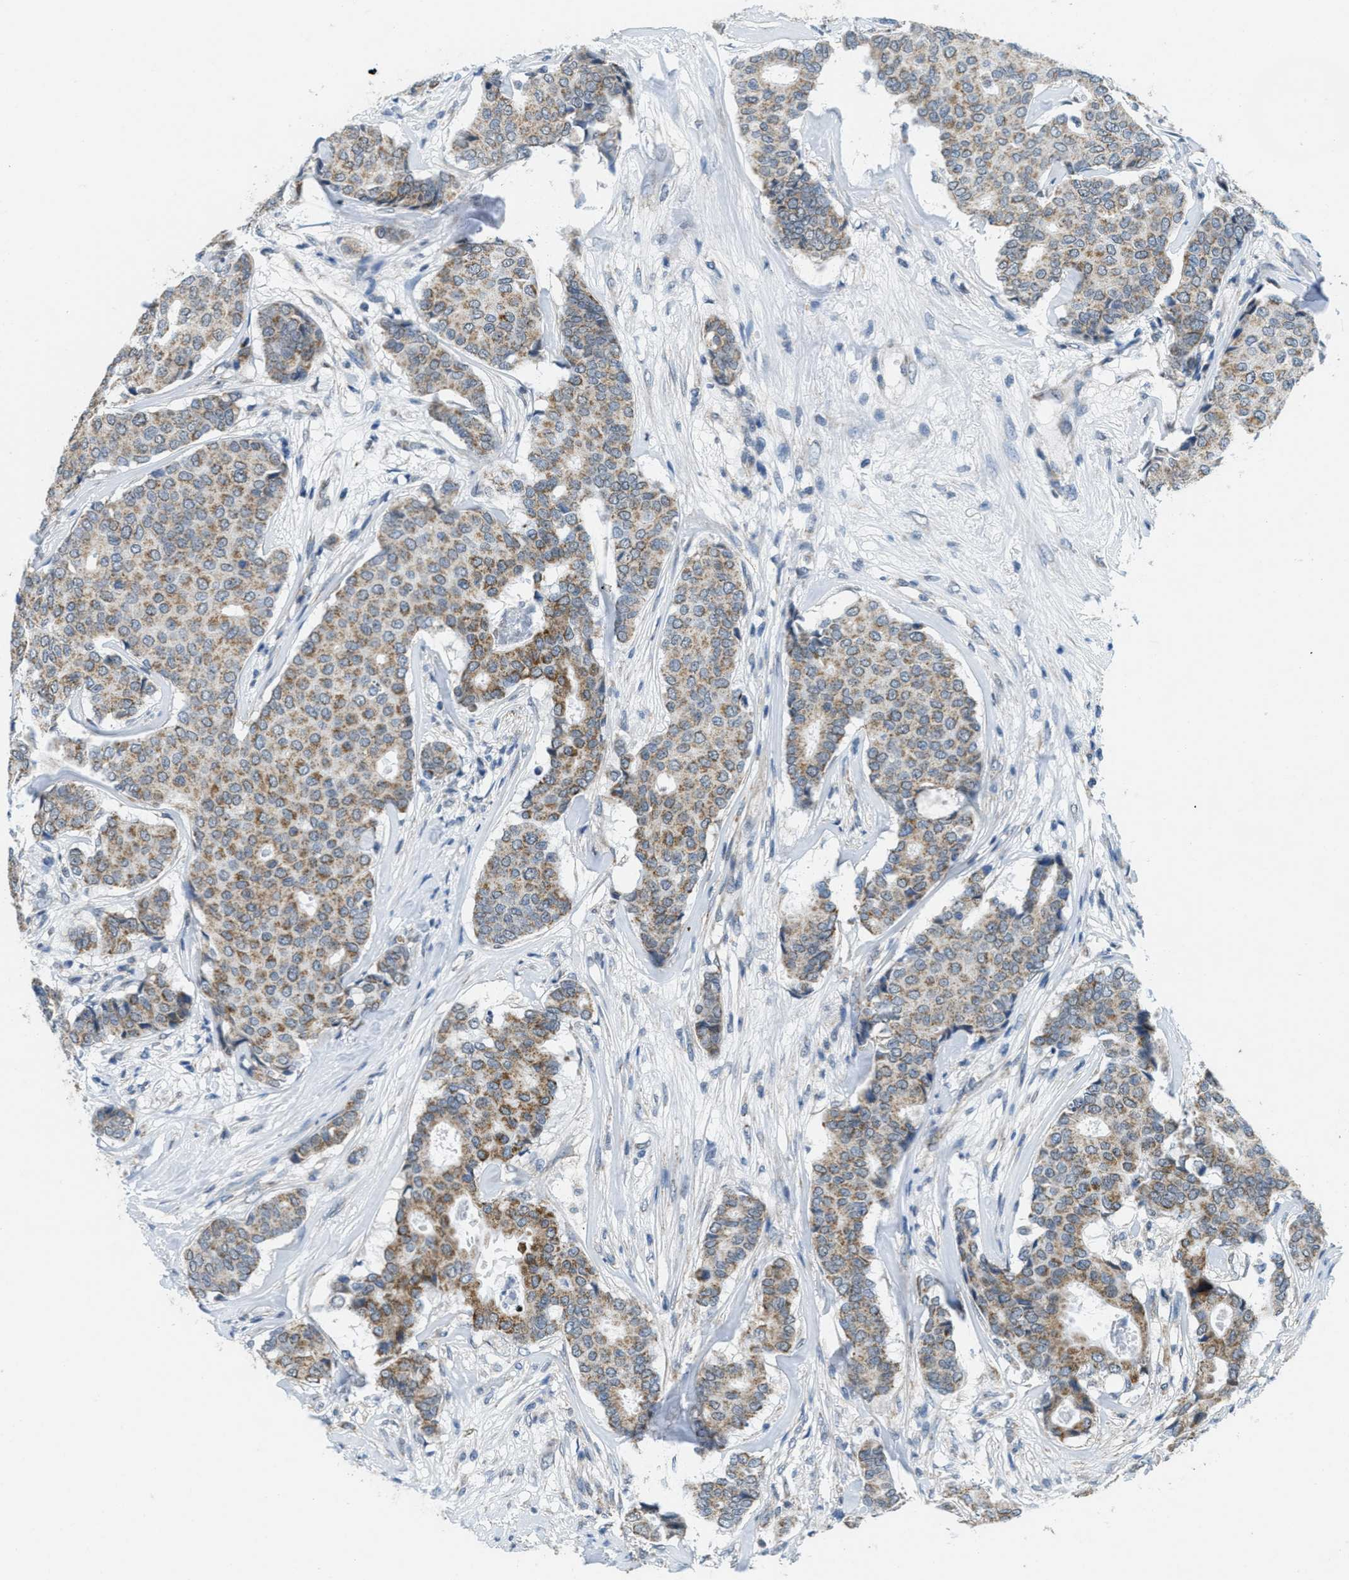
{"staining": {"intensity": "moderate", "quantity": ">75%", "location": "cytoplasmic/membranous"}, "tissue": "breast cancer", "cell_type": "Tumor cells", "image_type": "cancer", "snomed": [{"axis": "morphology", "description": "Duct carcinoma"}, {"axis": "topography", "description": "Breast"}], "caption": "A photomicrograph of human breast invasive ductal carcinoma stained for a protein displays moderate cytoplasmic/membranous brown staining in tumor cells.", "gene": "TOMM70", "patient": {"sex": "female", "age": 75}}